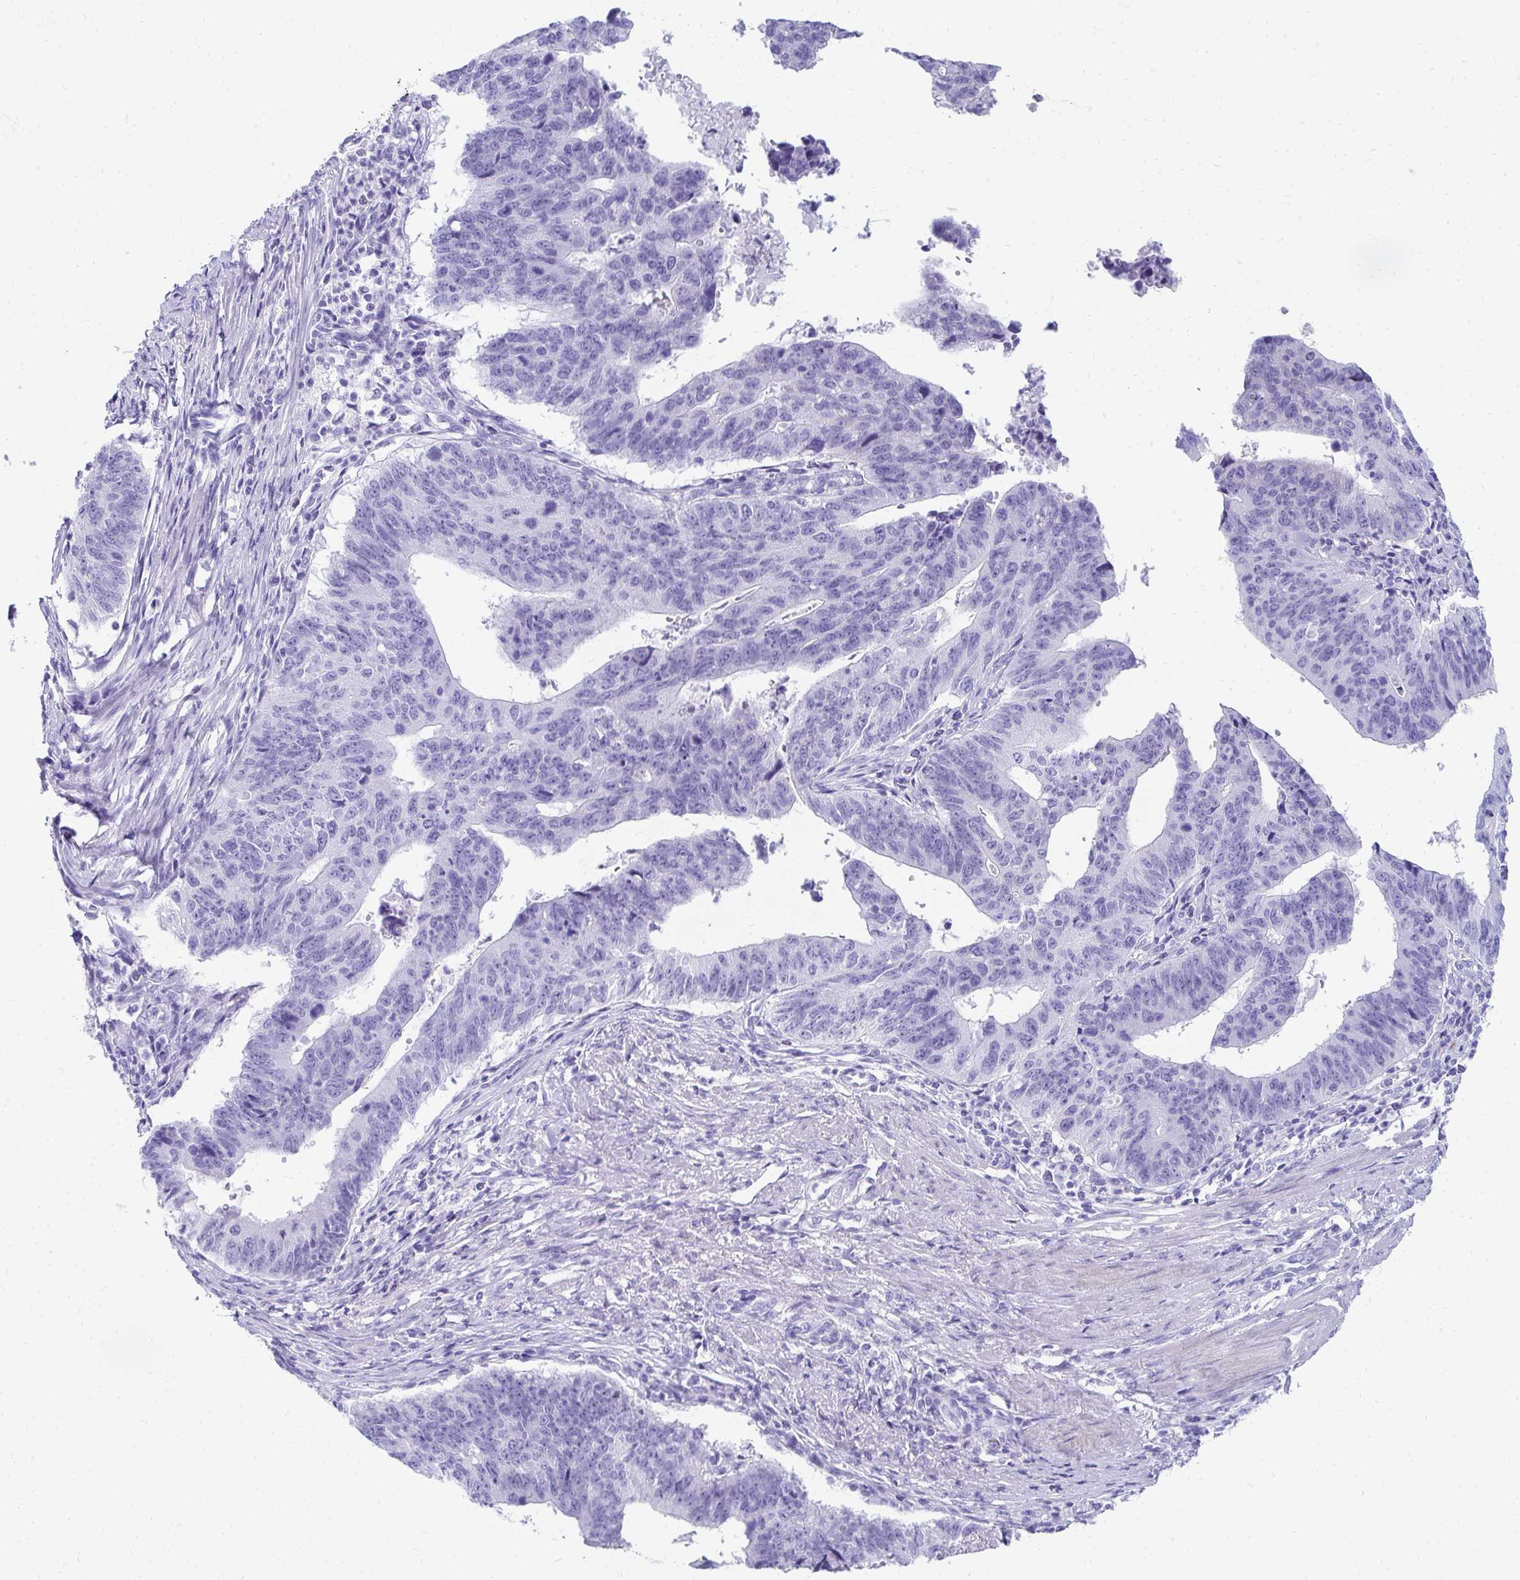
{"staining": {"intensity": "negative", "quantity": "none", "location": "none"}, "tissue": "stomach cancer", "cell_type": "Tumor cells", "image_type": "cancer", "snomed": [{"axis": "morphology", "description": "Adenocarcinoma, NOS"}, {"axis": "topography", "description": "Stomach"}], "caption": "Stomach cancer (adenocarcinoma) was stained to show a protein in brown. There is no significant staining in tumor cells.", "gene": "SEC14L3", "patient": {"sex": "male", "age": 59}}